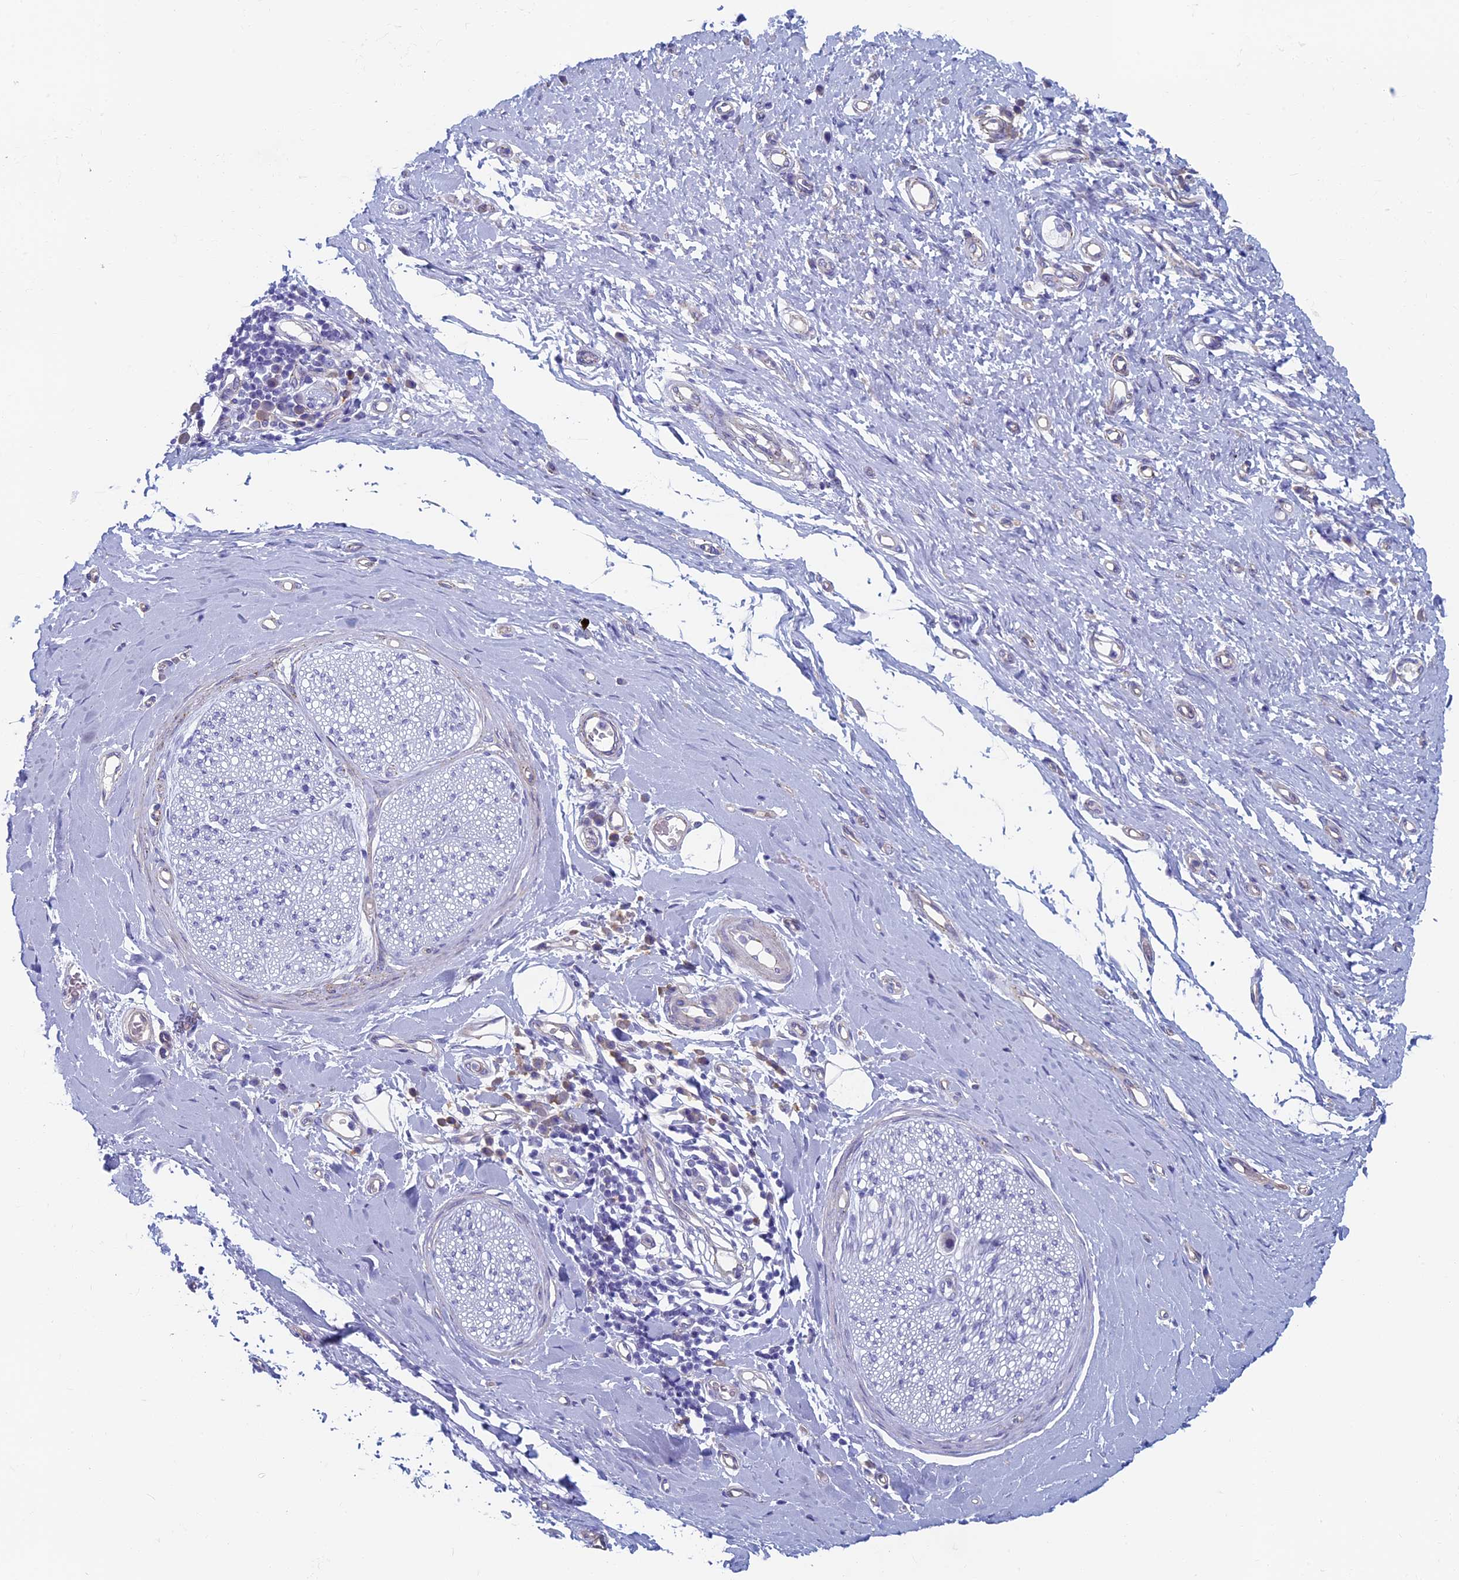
{"staining": {"intensity": "negative", "quantity": "none", "location": "none"}, "tissue": "adipose tissue", "cell_type": "Adipocytes", "image_type": "normal", "snomed": [{"axis": "morphology", "description": "Normal tissue, NOS"}, {"axis": "morphology", "description": "Adenocarcinoma, NOS"}, {"axis": "topography", "description": "Esophagus"}, {"axis": "topography", "description": "Stomach, upper"}, {"axis": "topography", "description": "Peripheral nerve tissue"}], "caption": "Adipocytes are negative for protein expression in normal human adipose tissue. (Brightfield microscopy of DAB immunohistochemistry at high magnification).", "gene": "MAGEB6", "patient": {"sex": "male", "age": 62}}